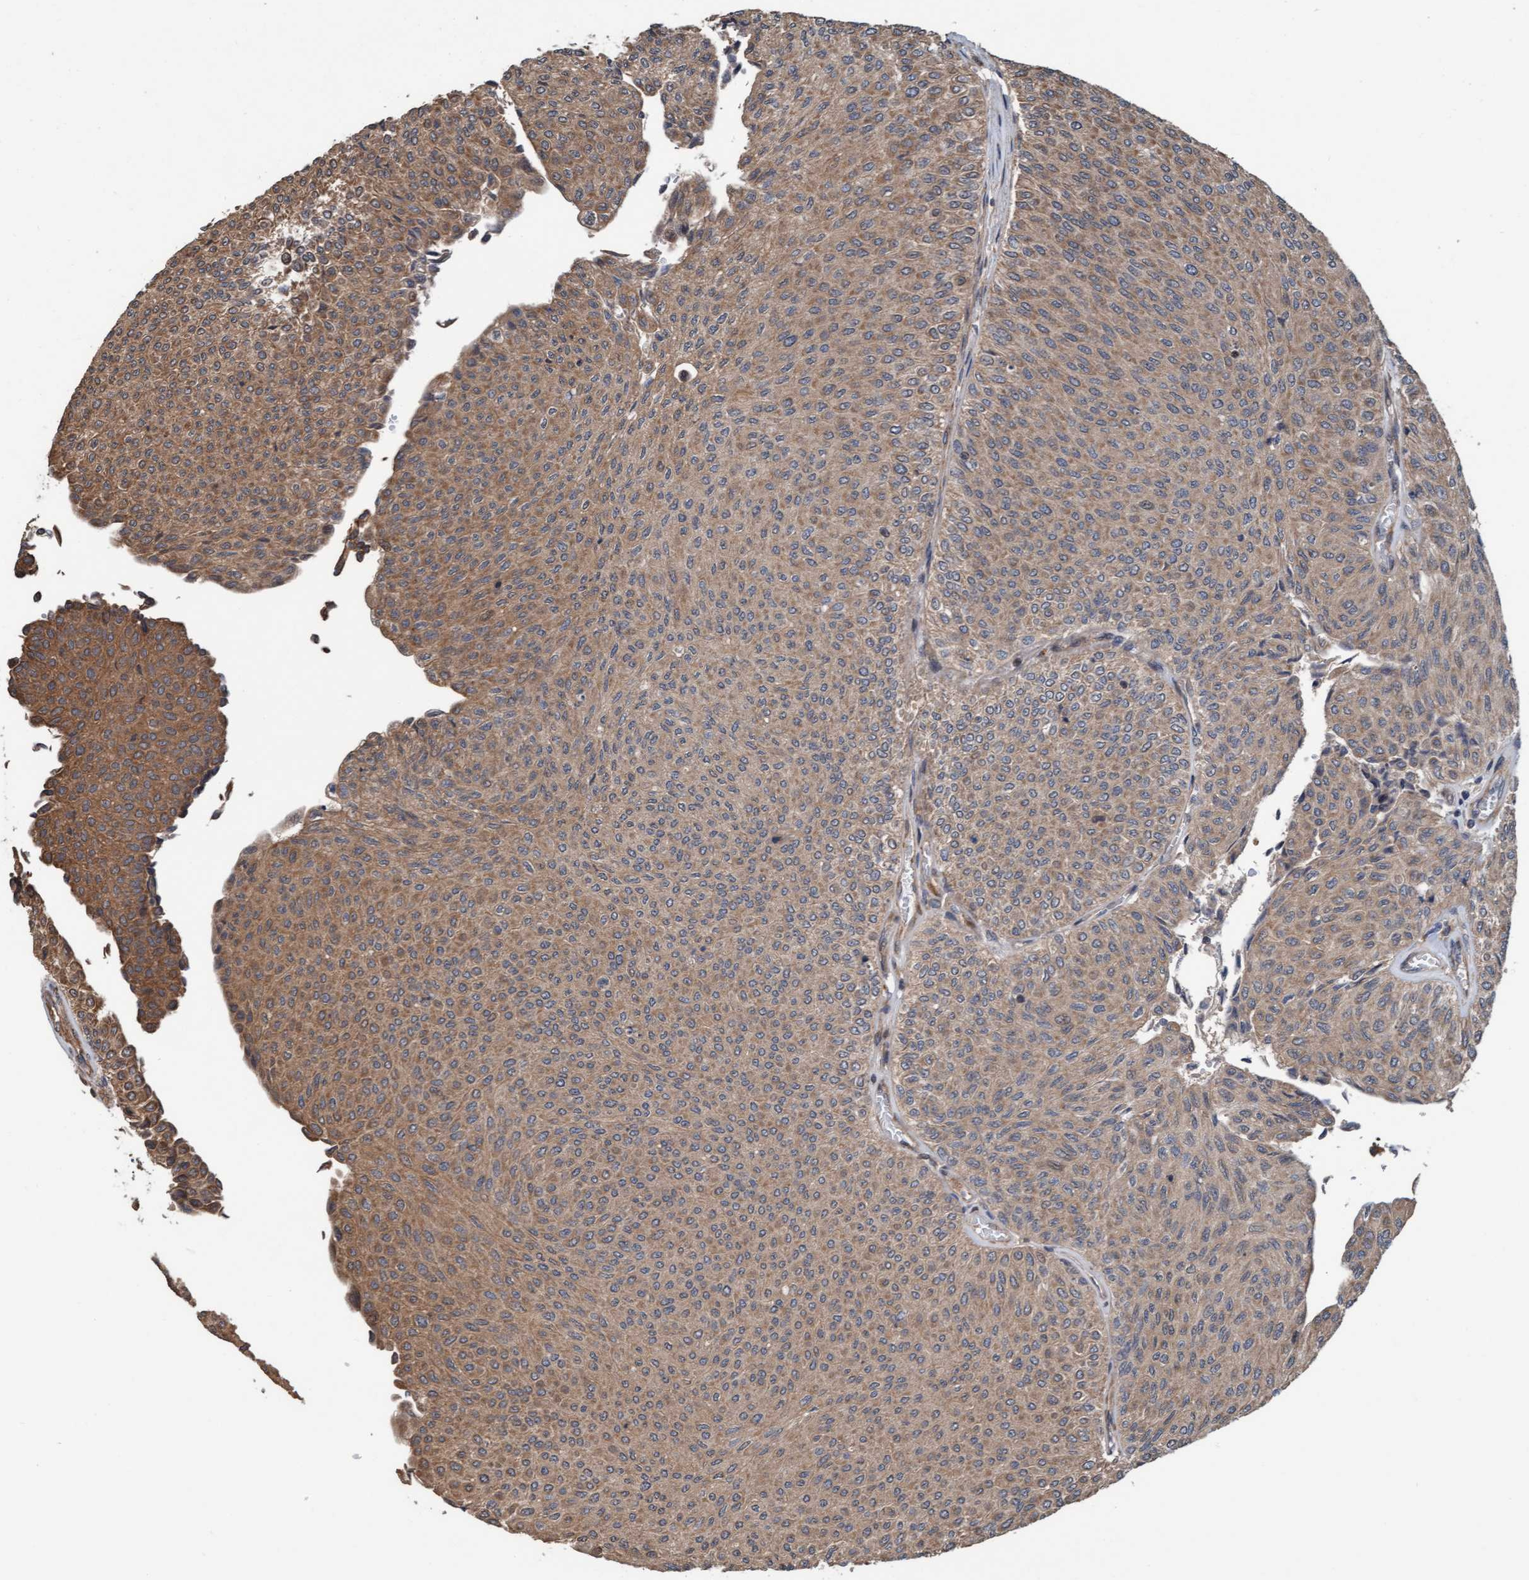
{"staining": {"intensity": "moderate", "quantity": ">75%", "location": "cytoplasmic/membranous"}, "tissue": "urothelial cancer", "cell_type": "Tumor cells", "image_type": "cancer", "snomed": [{"axis": "morphology", "description": "Urothelial carcinoma, Low grade"}, {"axis": "topography", "description": "Urinary bladder"}], "caption": "Immunohistochemistry (IHC) of urothelial cancer displays medium levels of moderate cytoplasmic/membranous staining in approximately >75% of tumor cells.", "gene": "MLXIP", "patient": {"sex": "male", "age": 78}}